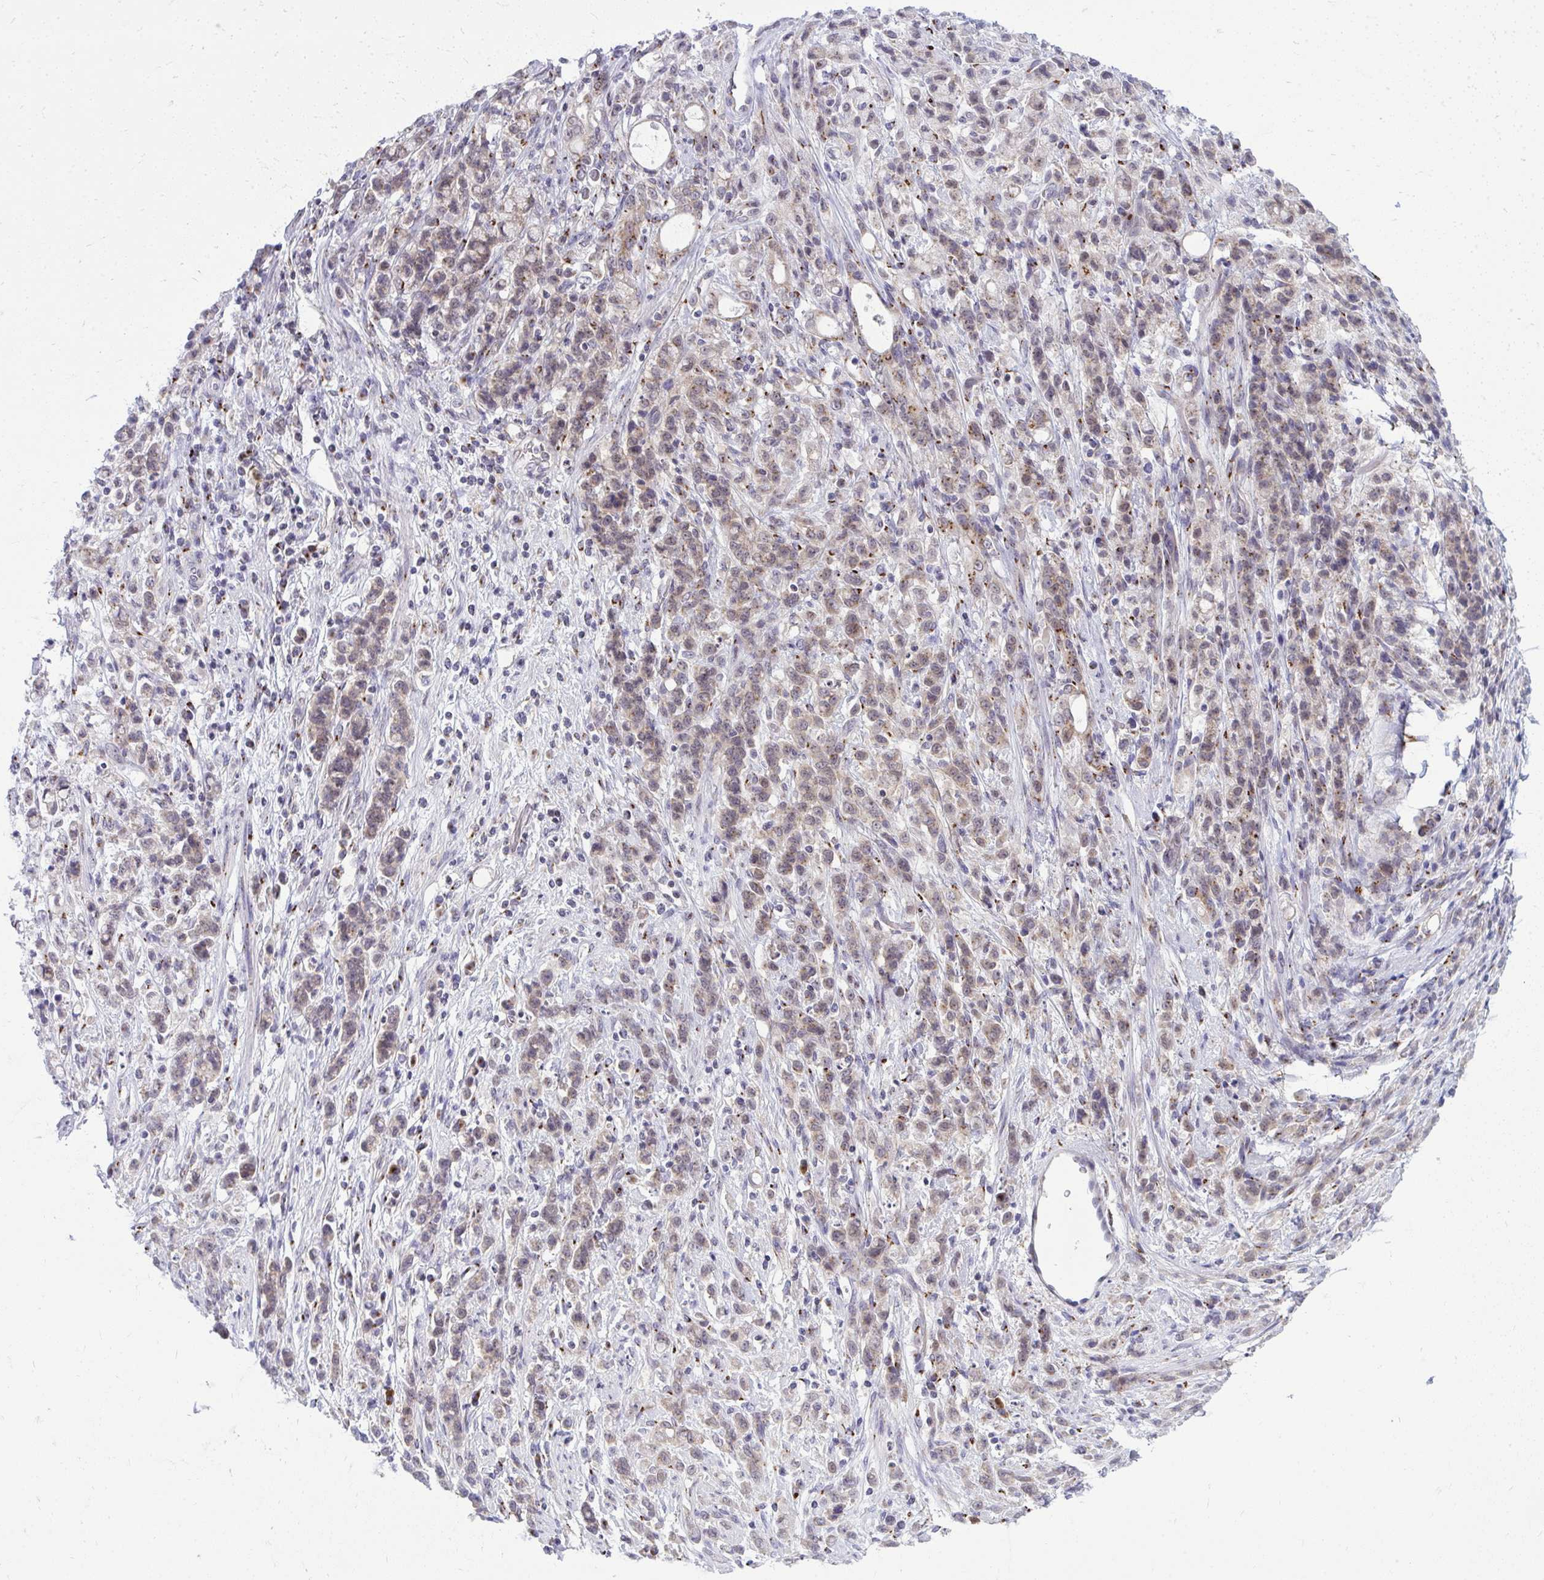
{"staining": {"intensity": "weak", "quantity": ">75%", "location": "cytoplasmic/membranous"}, "tissue": "stomach cancer", "cell_type": "Tumor cells", "image_type": "cancer", "snomed": [{"axis": "morphology", "description": "Adenocarcinoma, NOS"}, {"axis": "topography", "description": "Stomach"}], "caption": "Protein expression analysis of human stomach cancer reveals weak cytoplasmic/membranous positivity in about >75% of tumor cells.", "gene": "DTX4", "patient": {"sex": "female", "age": 60}}